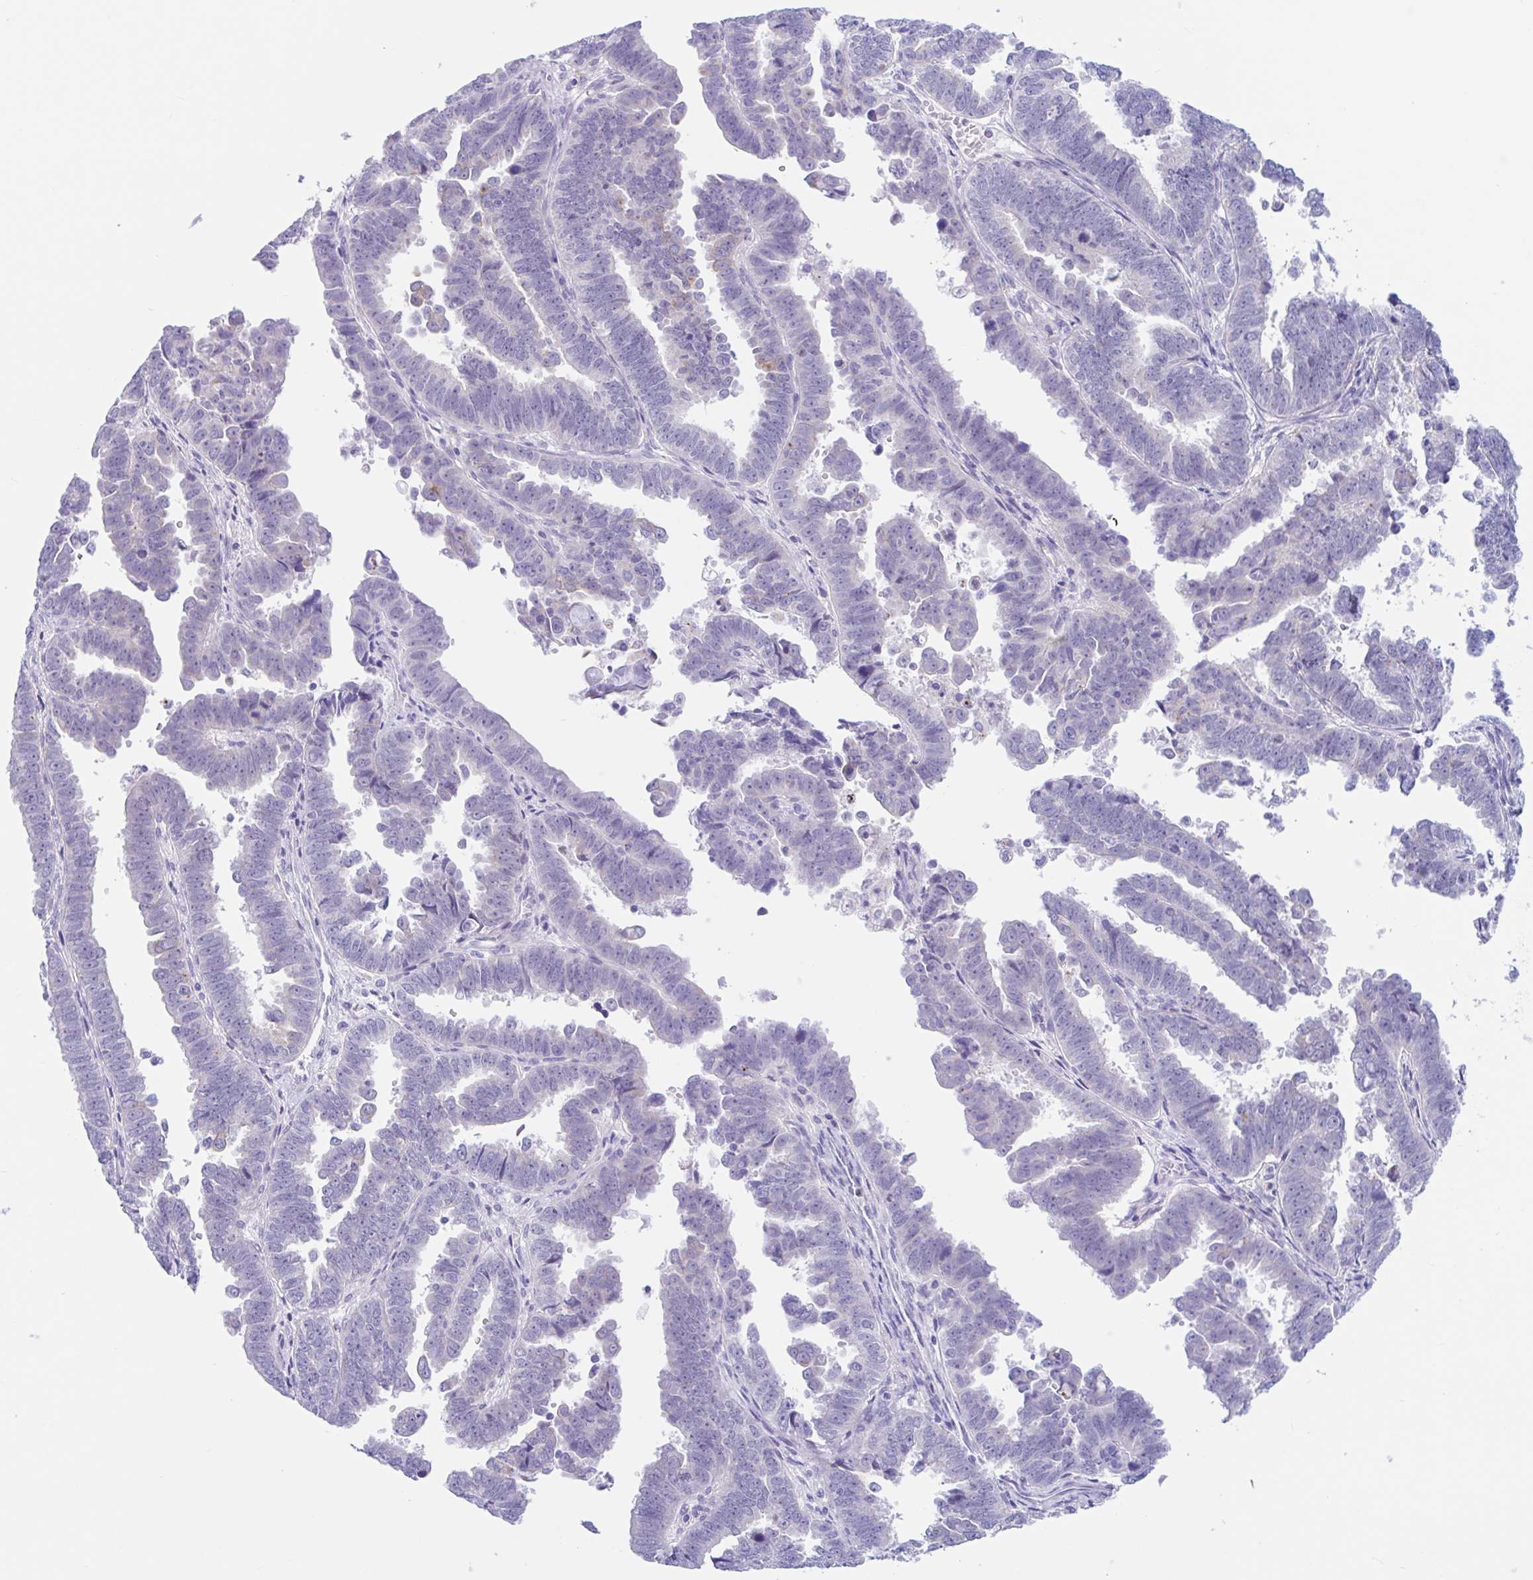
{"staining": {"intensity": "negative", "quantity": "none", "location": "none"}, "tissue": "endometrial cancer", "cell_type": "Tumor cells", "image_type": "cancer", "snomed": [{"axis": "morphology", "description": "Adenocarcinoma, NOS"}, {"axis": "topography", "description": "Endometrium"}], "caption": "The image shows no staining of tumor cells in endometrial cancer.", "gene": "OR6N2", "patient": {"sex": "female", "age": 75}}